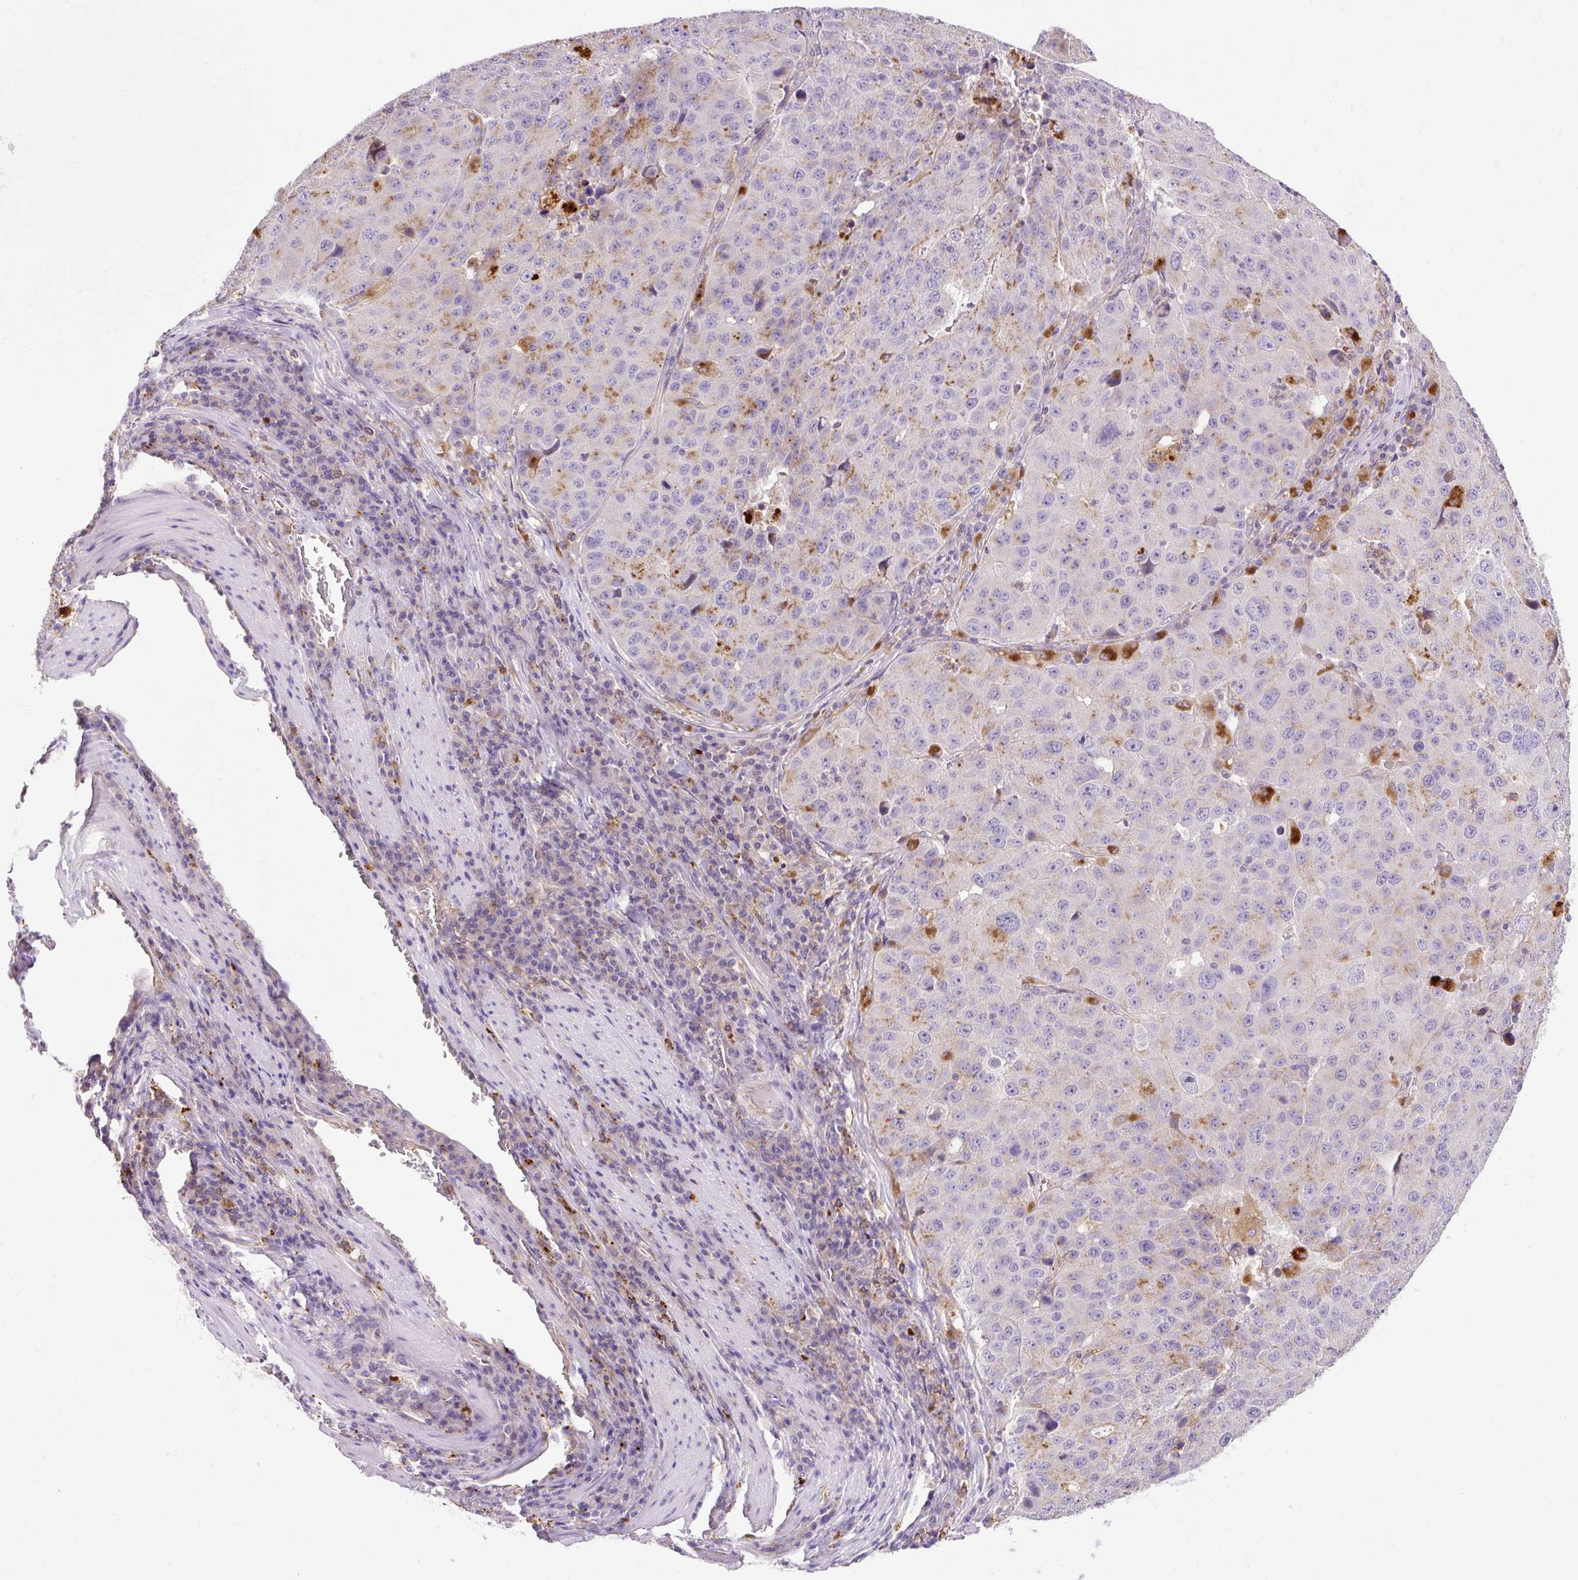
{"staining": {"intensity": "moderate", "quantity": "<25%", "location": "cytoplasmic/membranous"}, "tissue": "stomach cancer", "cell_type": "Tumor cells", "image_type": "cancer", "snomed": [{"axis": "morphology", "description": "Adenocarcinoma, NOS"}, {"axis": "topography", "description": "Stomach"}], "caption": "Stomach cancer (adenocarcinoma) was stained to show a protein in brown. There is low levels of moderate cytoplasmic/membranous positivity in approximately <25% of tumor cells.", "gene": "HEXB", "patient": {"sex": "male", "age": 71}}